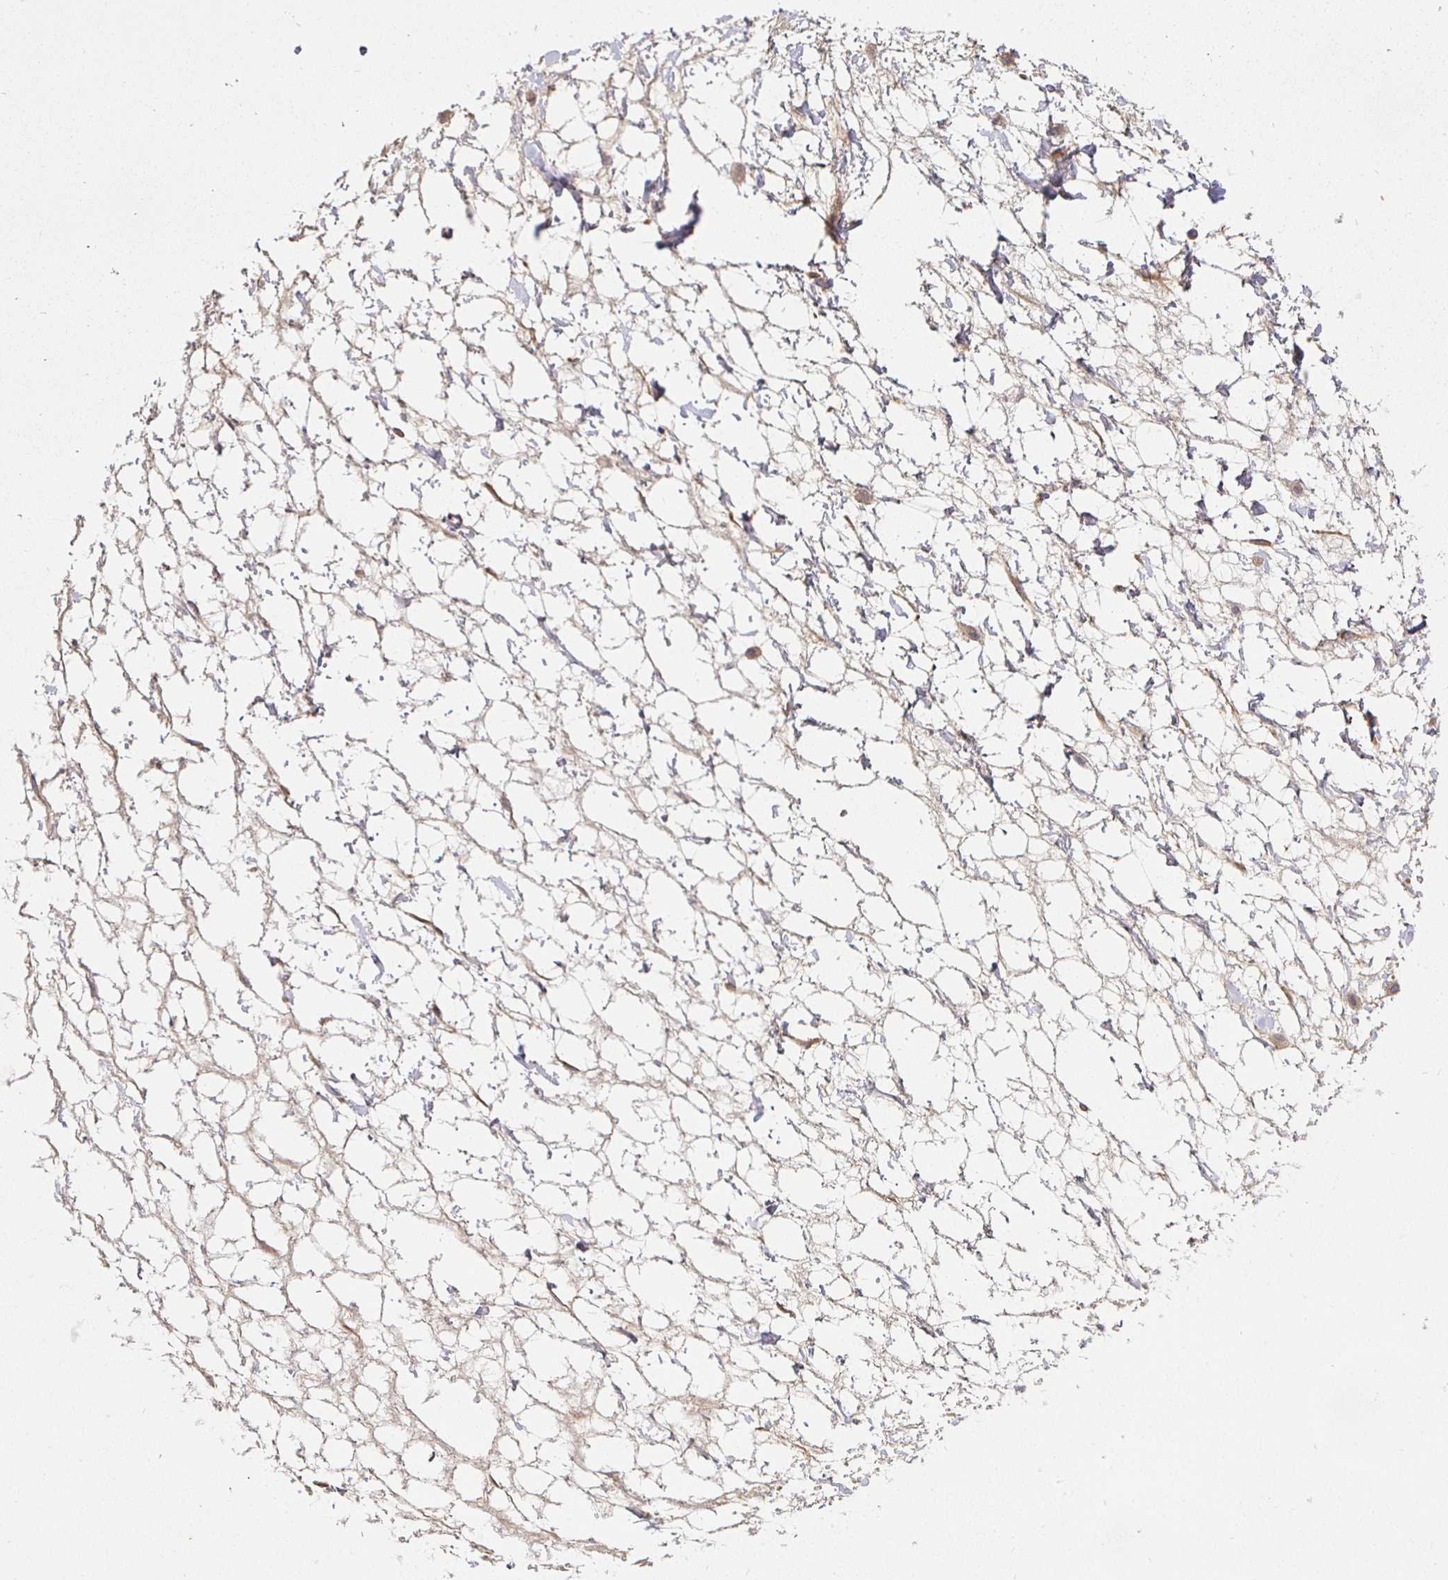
{"staining": {"intensity": "weak", "quantity": "<25%", "location": "cytoplasmic/membranous"}, "tissue": "soft tissue", "cell_type": "Chondrocytes", "image_type": "normal", "snomed": [{"axis": "morphology", "description": "Normal tissue, NOS"}, {"axis": "topography", "description": "Lymph node"}, {"axis": "topography", "description": "Cartilage tissue"}, {"axis": "topography", "description": "Nasopharynx"}], "caption": "This micrograph is of benign soft tissue stained with immunohistochemistry (IHC) to label a protein in brown with the nuclei are counter-stained blue. There is no expression in chondrocytes.", "gene": "CXCR3", "patient": {"sex": "male", "age": 63}}